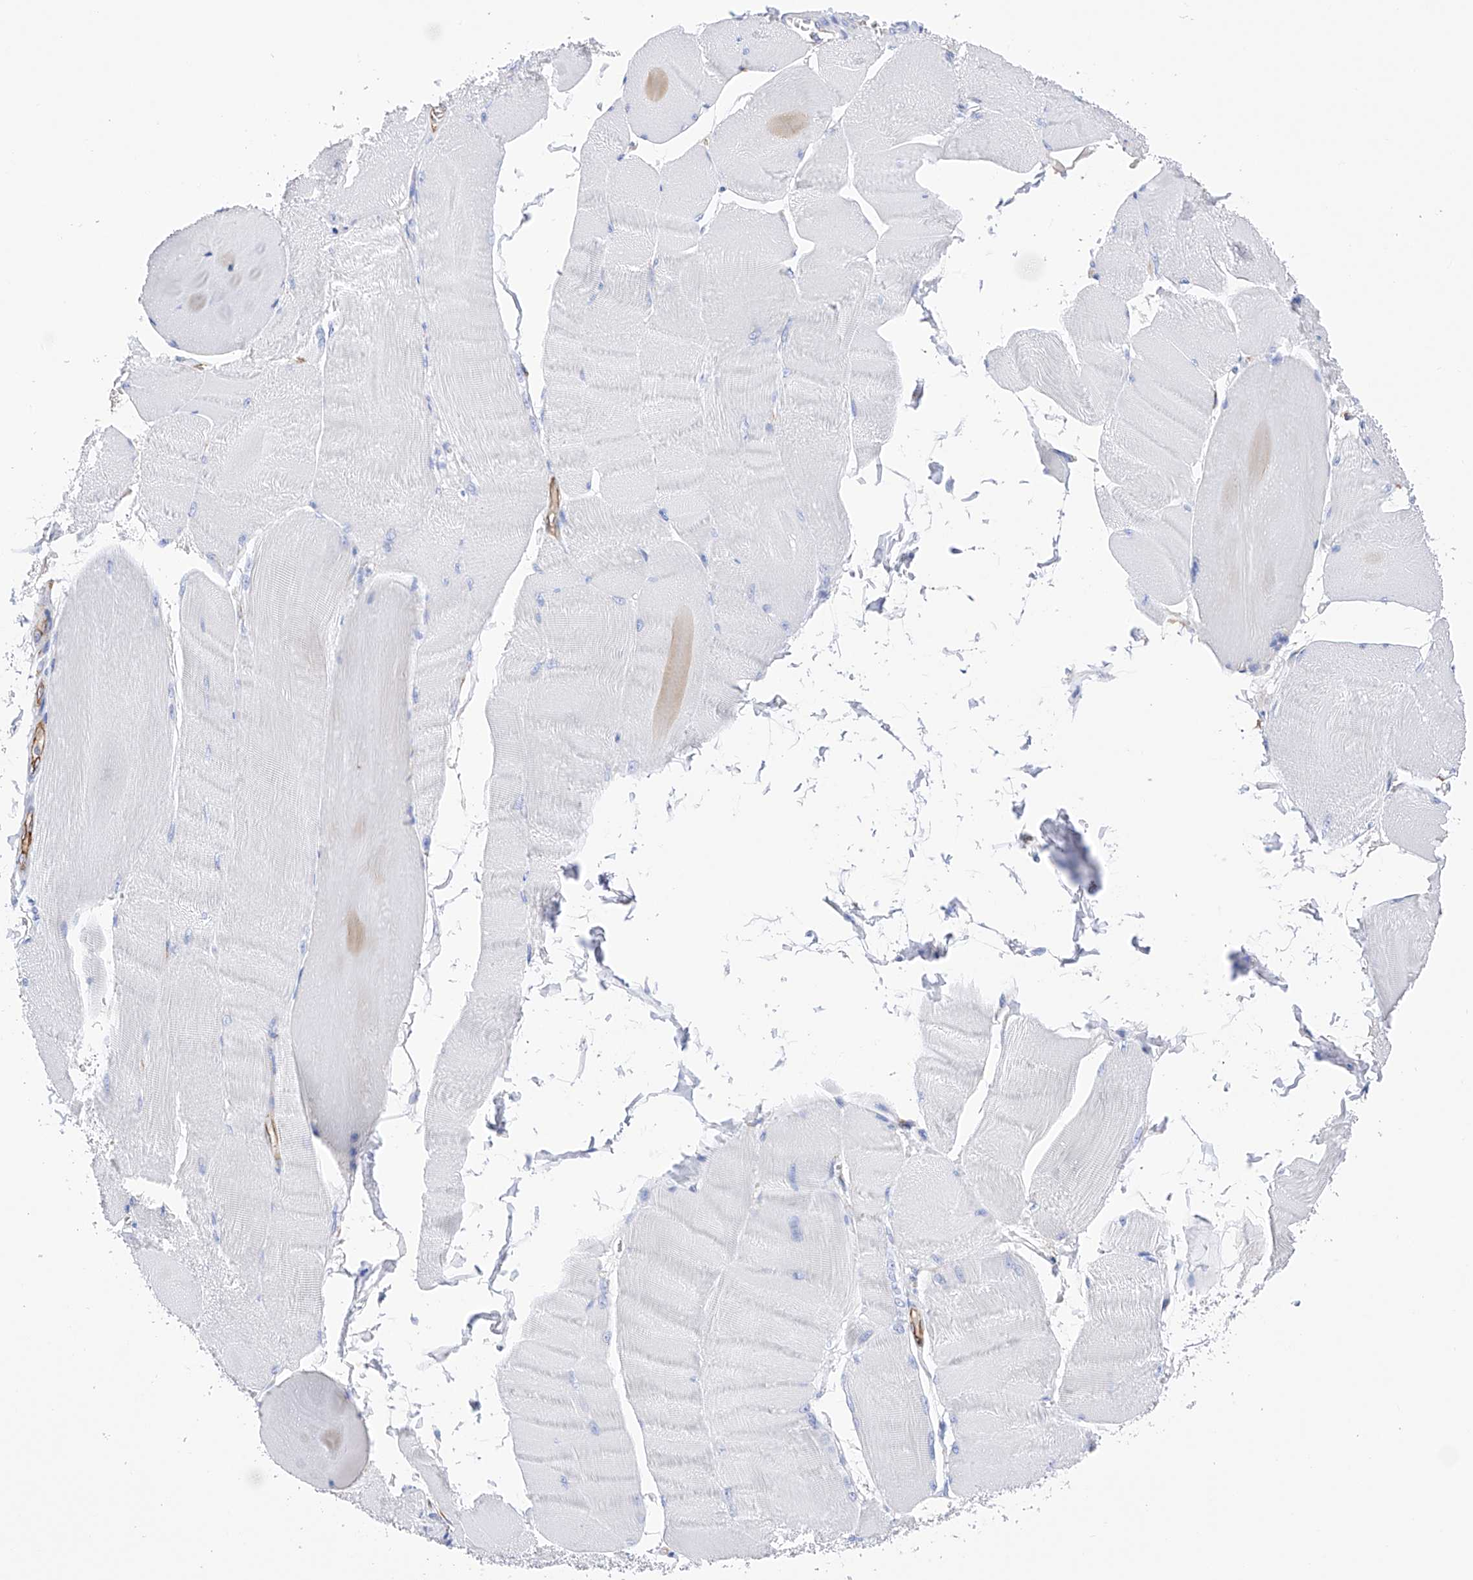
{"staining": {"intensity": "negative", "quantity": "none", "location": "none"}, "tissue": "skeletal muscle", "cell_type": "Myocytes", "image_type": "normal", "snomed": [{"axis": "morphology", "description": "Normal tissue, NOS"}, {"axis": "morphology", "description": "Basal cell carcinoma"}, {"axis": "topography", "description": "Skeletal muscle"}], "caption": "There is no significant staining in myocytes of skeletal muscle. (Brightfield microscopy of DAB immunohistochemistry at high magnification).", "gene": "PDIA5", "patient": {"sex": "female", "age": 64}}